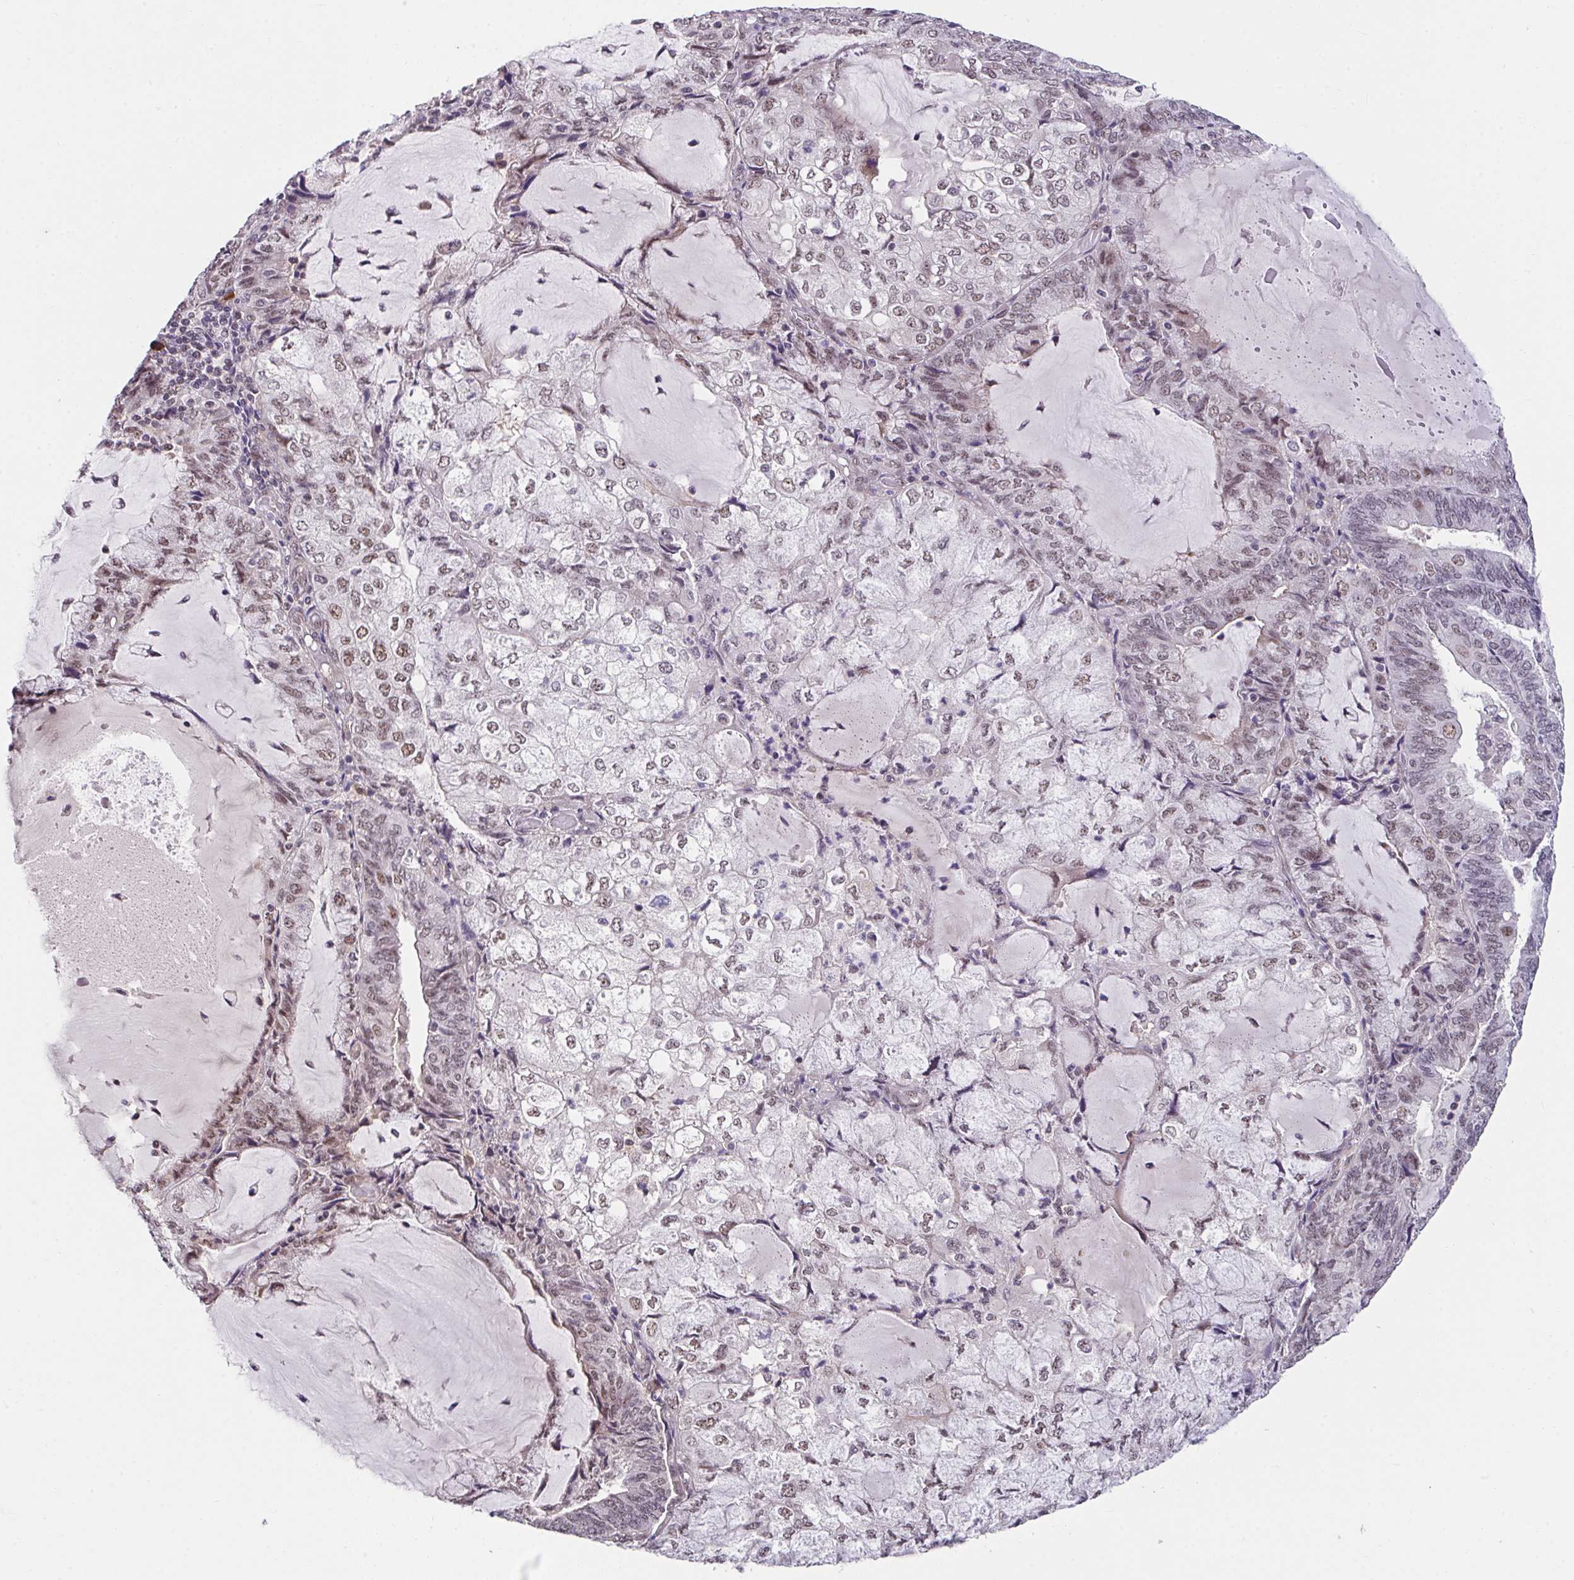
{"staining": {"intensity": "weak", "quantity": ">75%", "location": "nuclear"}, "tissue": "endometrial cancer", "cell_type": "Tumor cells", "image_type": "cancer", "snomed": [{"axis": "morphology", "description": "Adenocarcinoma, NOS"}, {"axis": "topography", "description": "Endometrium"}], "caption": "Tumor cells demonstrate weak nuclear expression in approximately >75% of cells in endometrial cancer.", "gene": "RBBP6", "patient": {"sex": "female", "age": 81}}